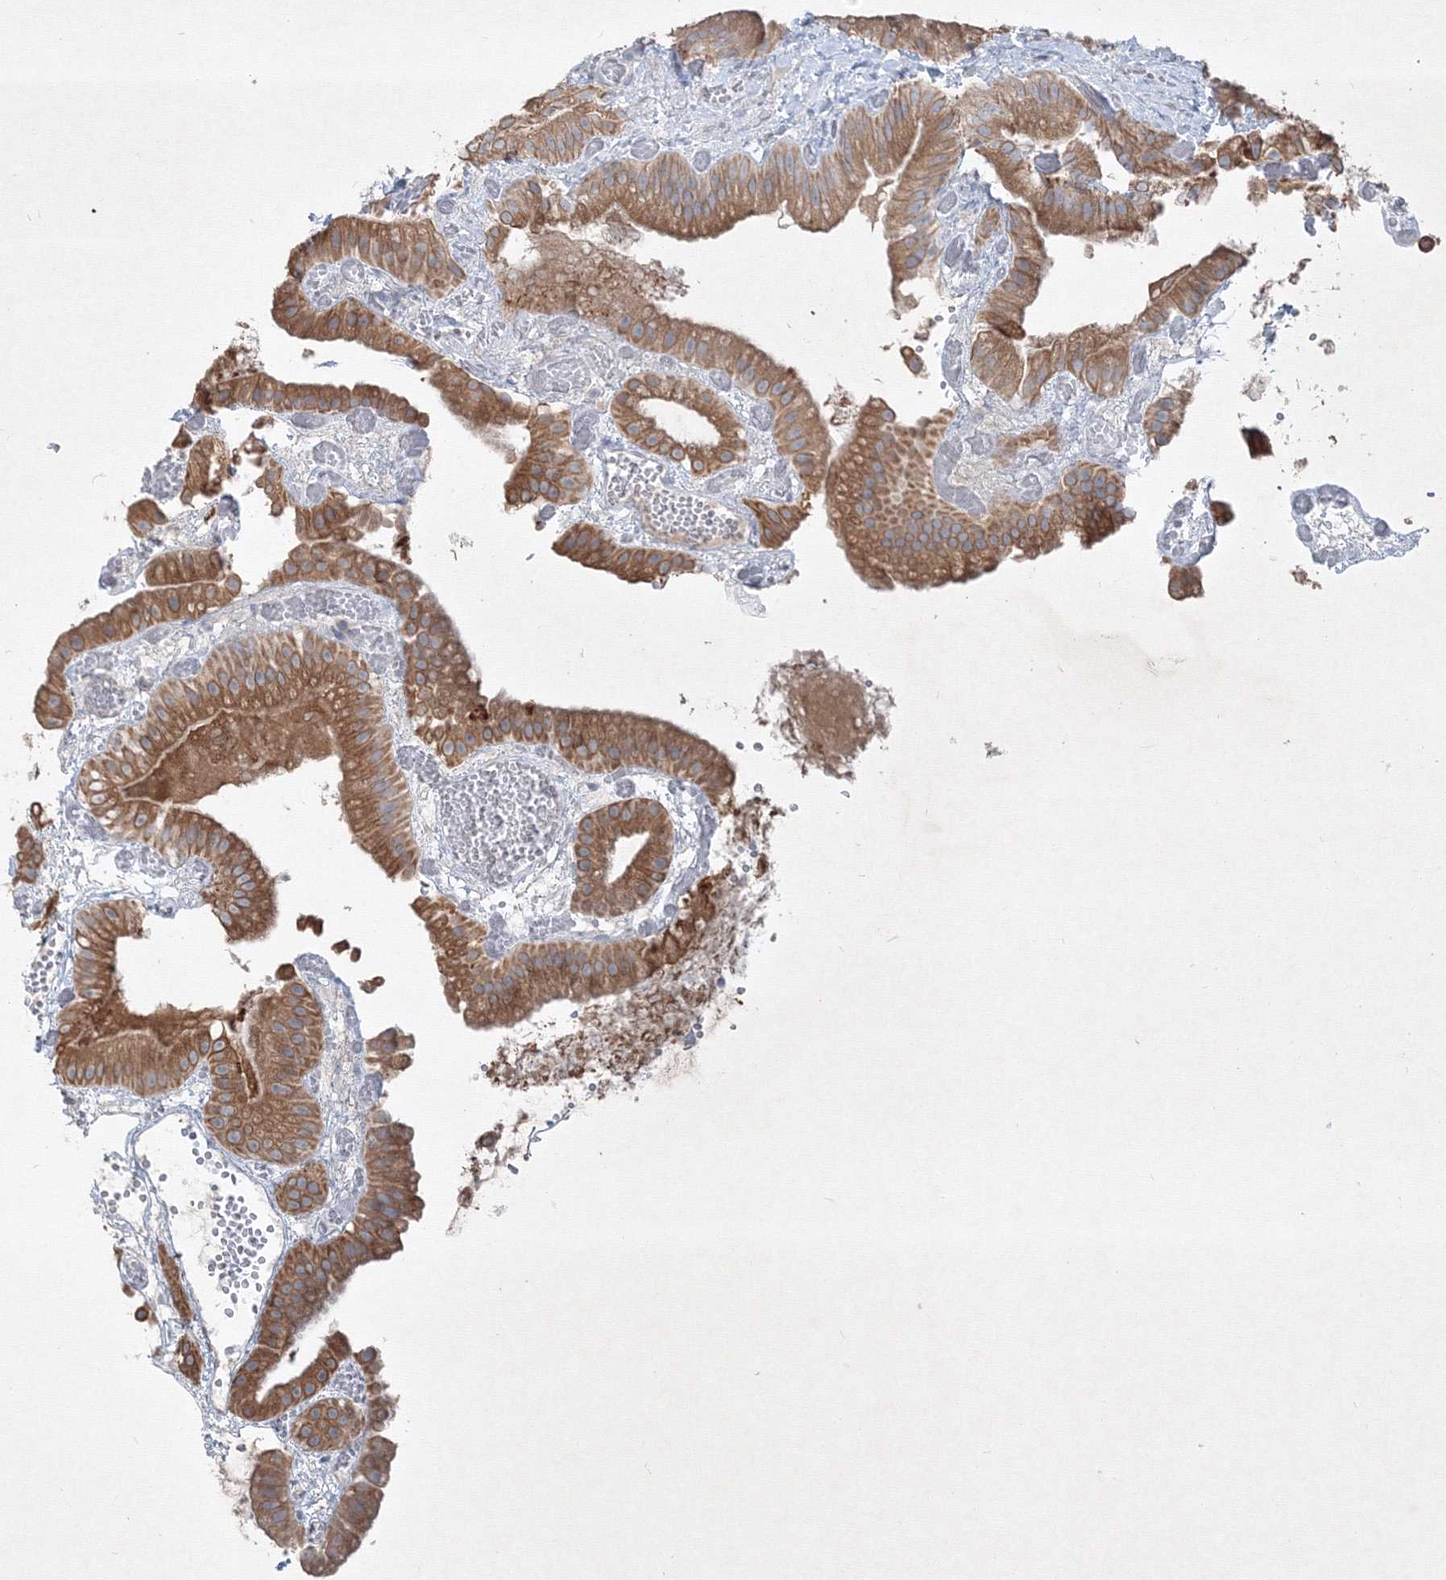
{"staining": {"intensity": "moderate", "quantity": ">75%", "location": "cytoplasmic/membranous"}, "tissue": "gallbladder", "cell_type": "Glandular cells", "image_type": "normal", "snomed": [{"axis": "morphology", "description": "Normal tissue, NOS"}, {"axis": "topography", "description": "Gallbladder"}], "caption": "Immunohistochemistry (IHC) of unremarkable human gallbladder shows medium levels of moderate cytoplasmic/membranous staining in approximately >75% of glandular cells. (DAB (3,3'-diaminobenzidine) IHC, brown staining for protein, blue staining for nuclei).", "gene": "IFNAR1", "patient": {"sex": "female", "age": 64}}